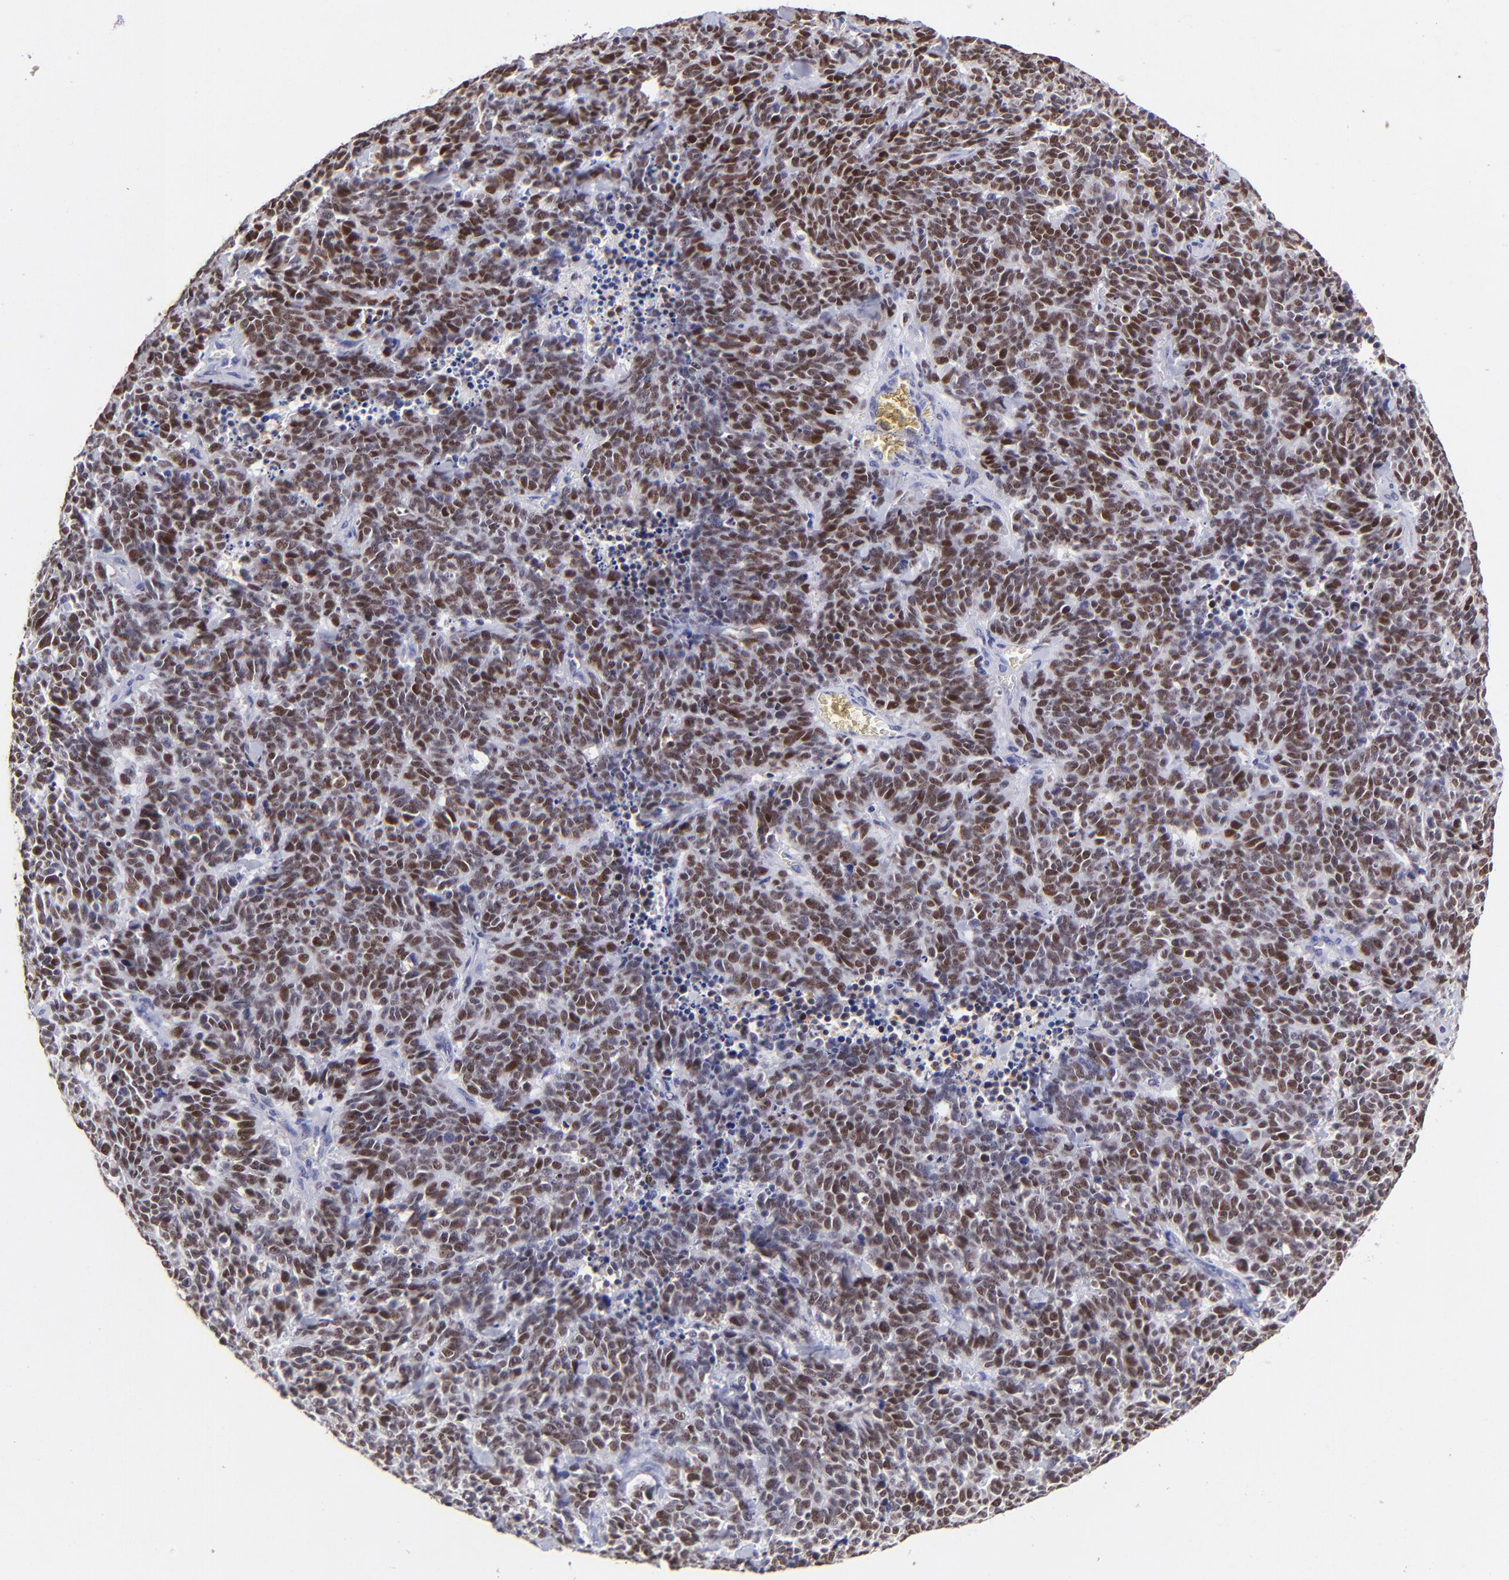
{"staining": {"intensity": "moderate", "quantity": ">75%", "location": "nuclear"}, "tissue": "lung cancer", "cell_type": "Tumor cells", "image_type": "cancer", "snomed": [{"axis": "morphology", "description": "Neoplasm, malignant, NOS"}, {"axis": "topography", "description": "Lung"}], "caption": "The micrograph exhibits staining of lung malignant neoplasm, revealing moderate nuclear protein positivity (brown color) within tumor cells. Using DAB (brown) and hematoxylin (blue) stains, captured at high magnification using brightfield microscopy.", "gene": "DNMT1", "patient": {"sex": "female", "age": 58}}